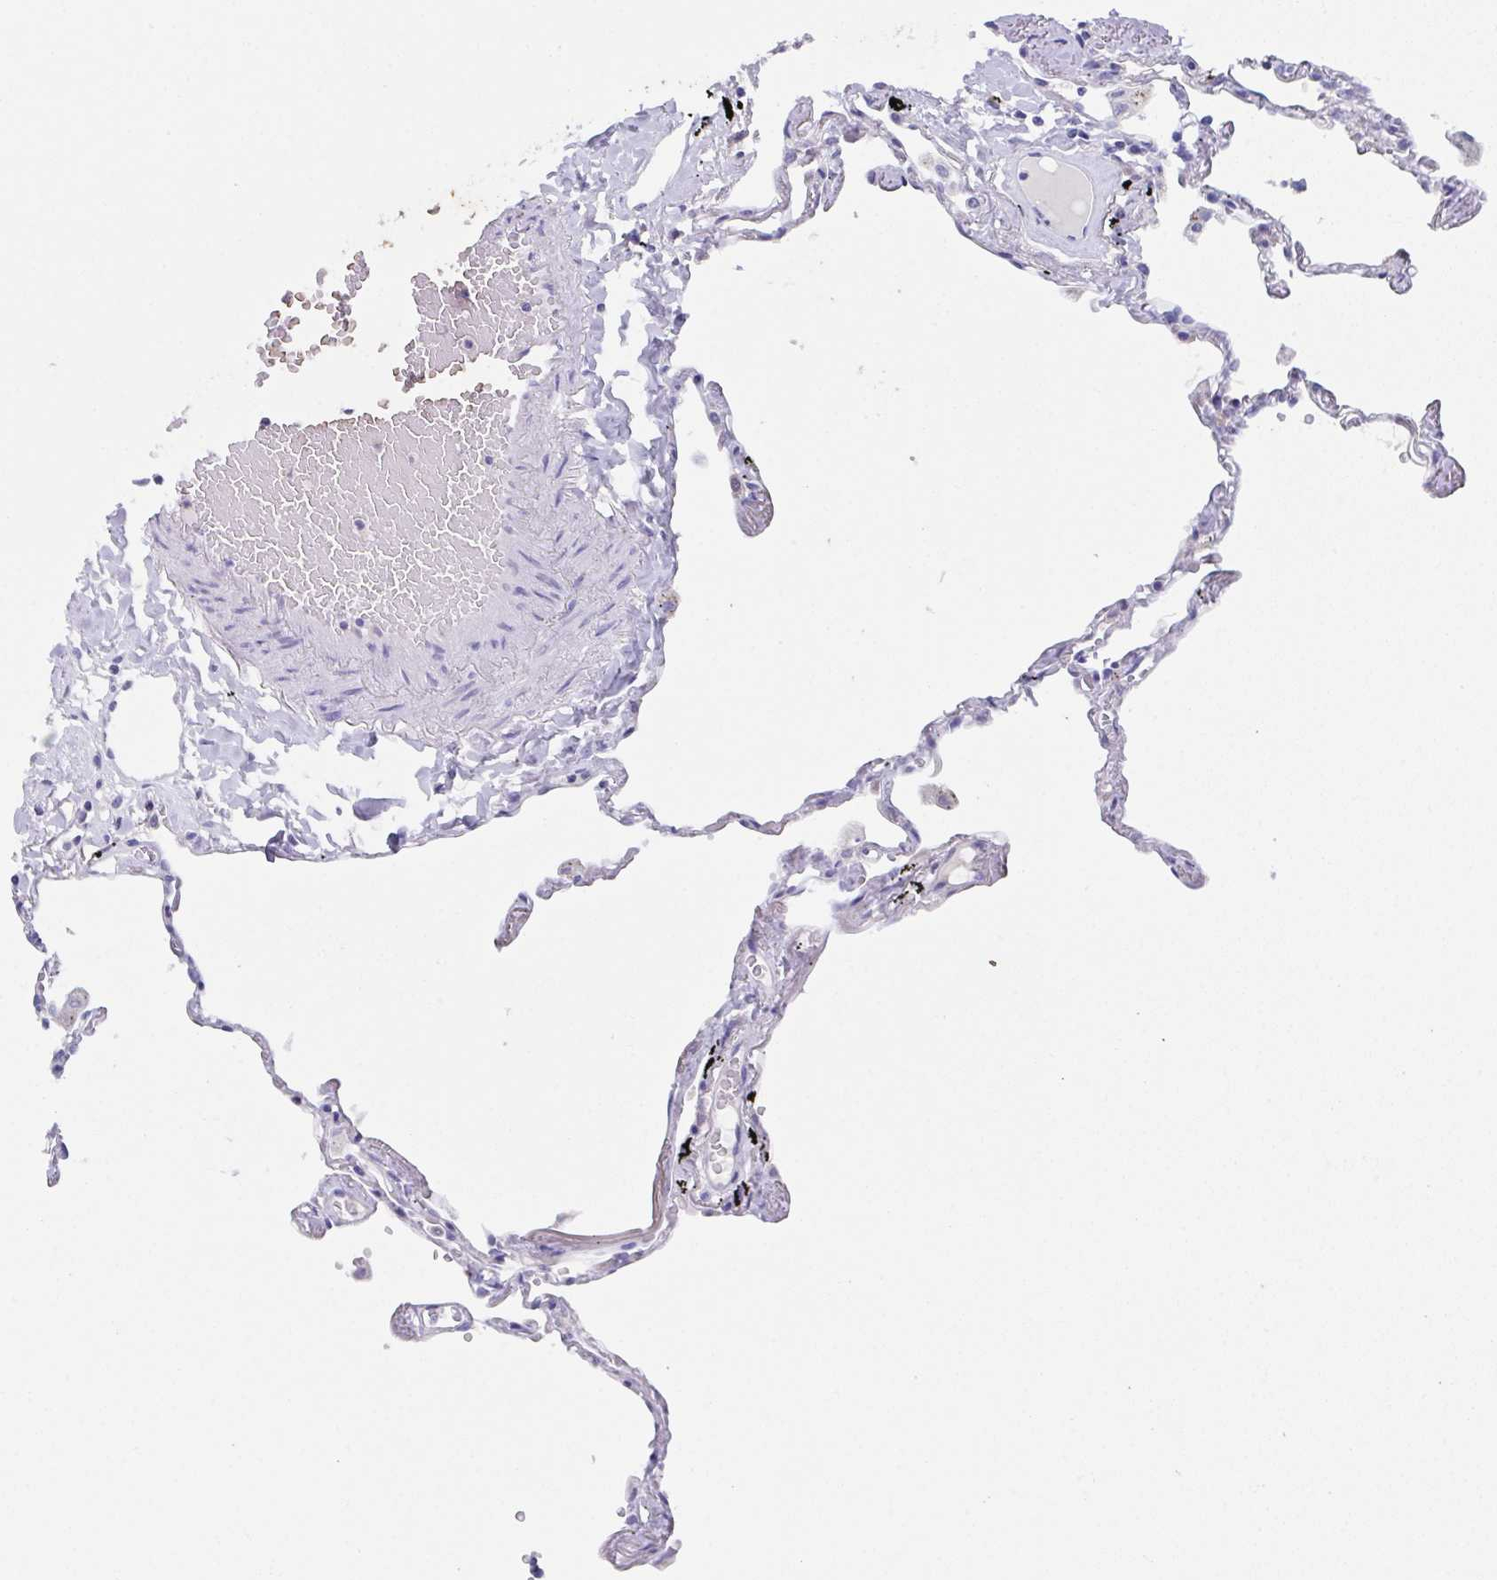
{"staining": {"intensity": "negative", "quantity": "none", "location": "none"}, "tissue": "lung", "cell_type": "Alveolar cells", "image_type": "normal", "snomed": [{"axis": "morphology", "description": "Normal tissue, NOS"}, {"axis": "topography", "description": "Lung"}], "caption": "Immunohistochemistry photomicrograph of unremarkable lung: human lung stained with DAB reveals no significant protein expression in alveolar cells. The staining was performed using DAB (3,3'-diaminobenzidine) to visualize the protein expression in brown, while the nuclei were stained in blue with hematoxylin (Magnification: 20x).", "gene": "SSC4D", "patient": {"sex": "female", "age": 67}}